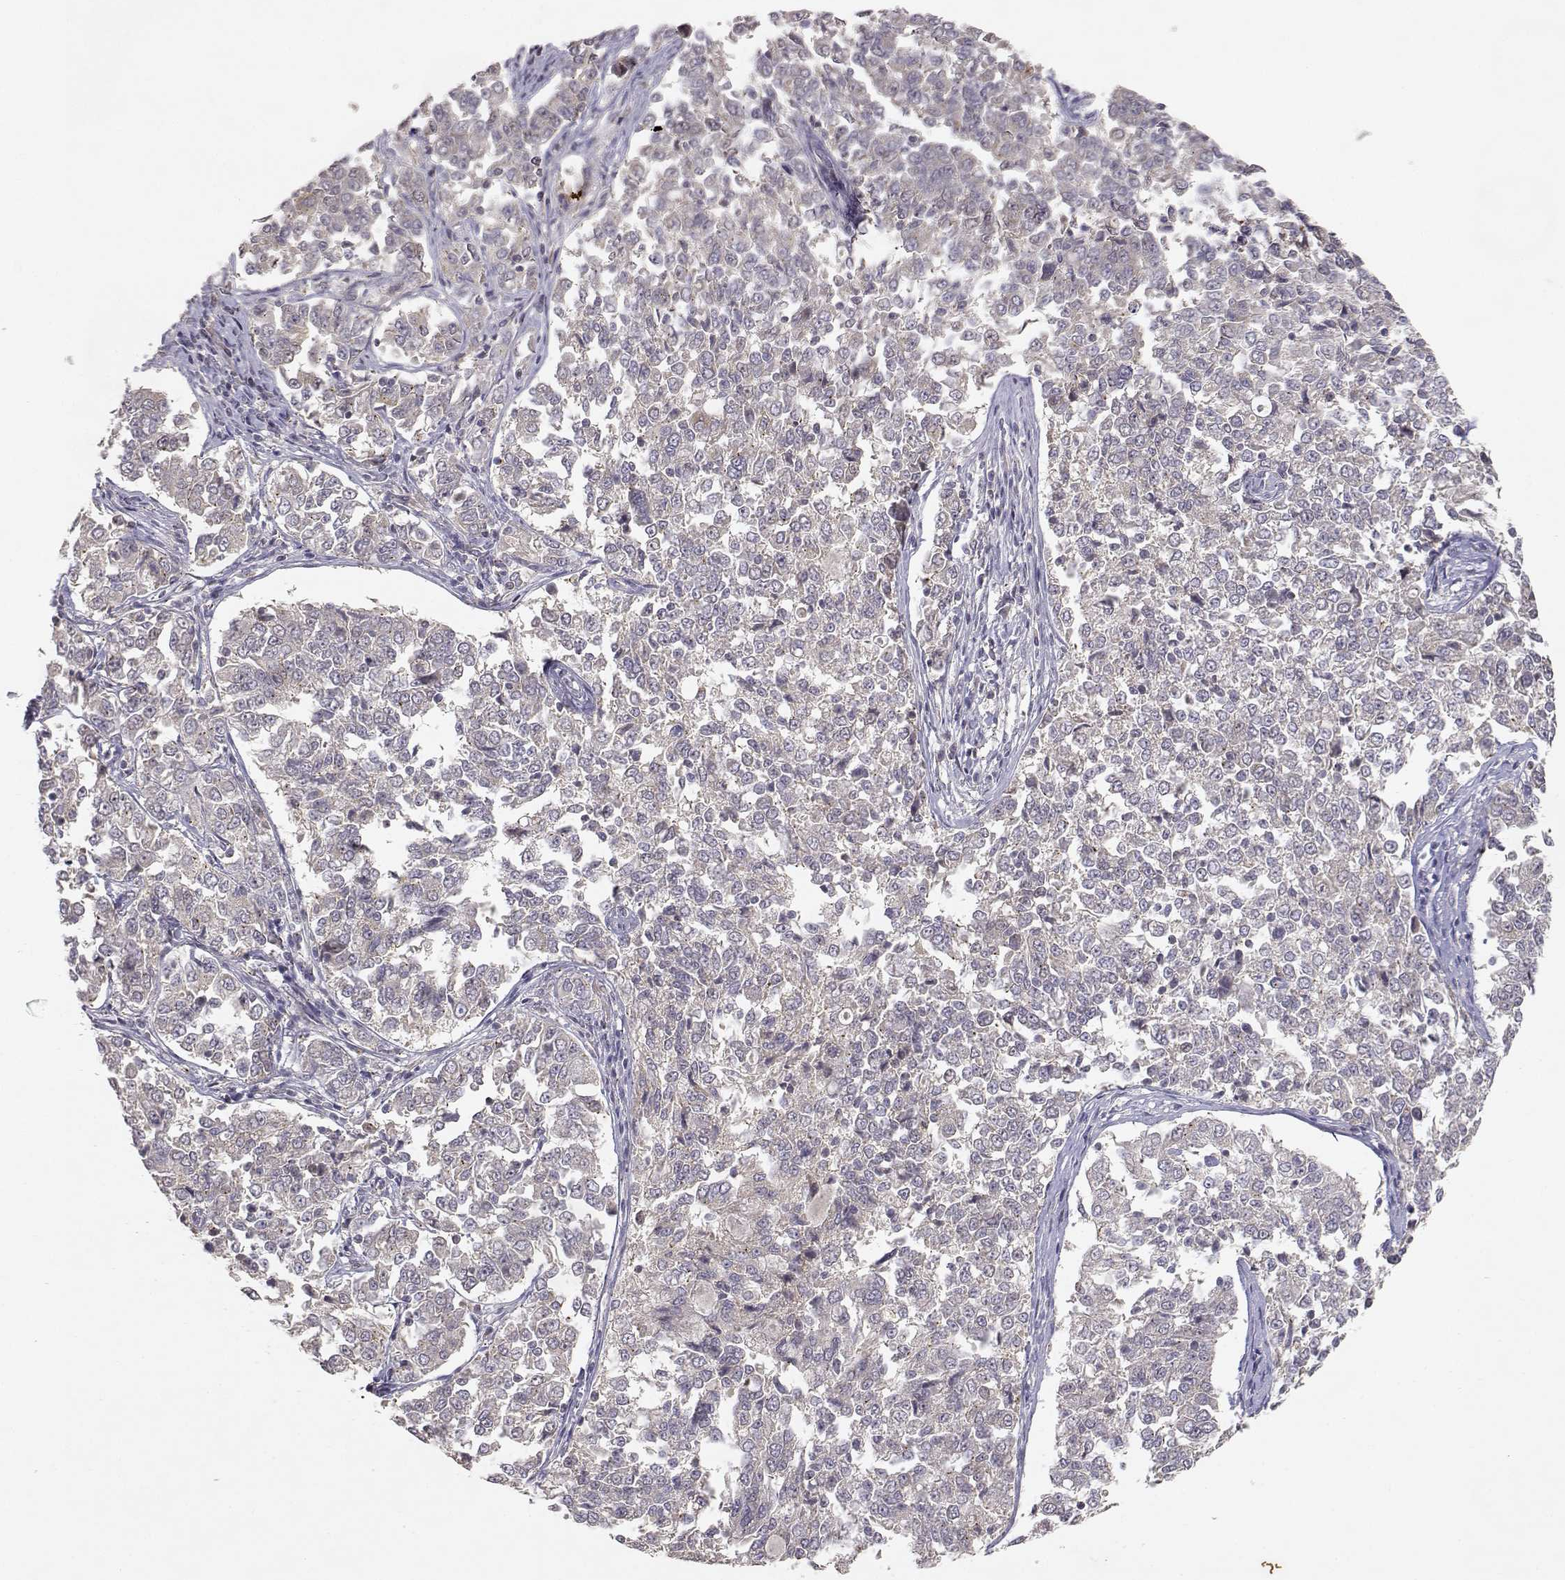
{"staining": {"intensity": "negative", "quantity": "none", "location": "none"}, "tissue": "endometrial cancer", "cell_type": "Tumor cells", "image_type": "cancer", "snomed": [{"axis": "morphology", "description": "Adenocarcinoma, NOS"}, {"axis": "topography", "description": "Endometrium"}], "caption": "Endometrial adenocarcinoma stained for a protein using IHC exhibits no positivity tumor cells.", "gene": "RAD51", "patient": {"sex": "female", "age": 43}}